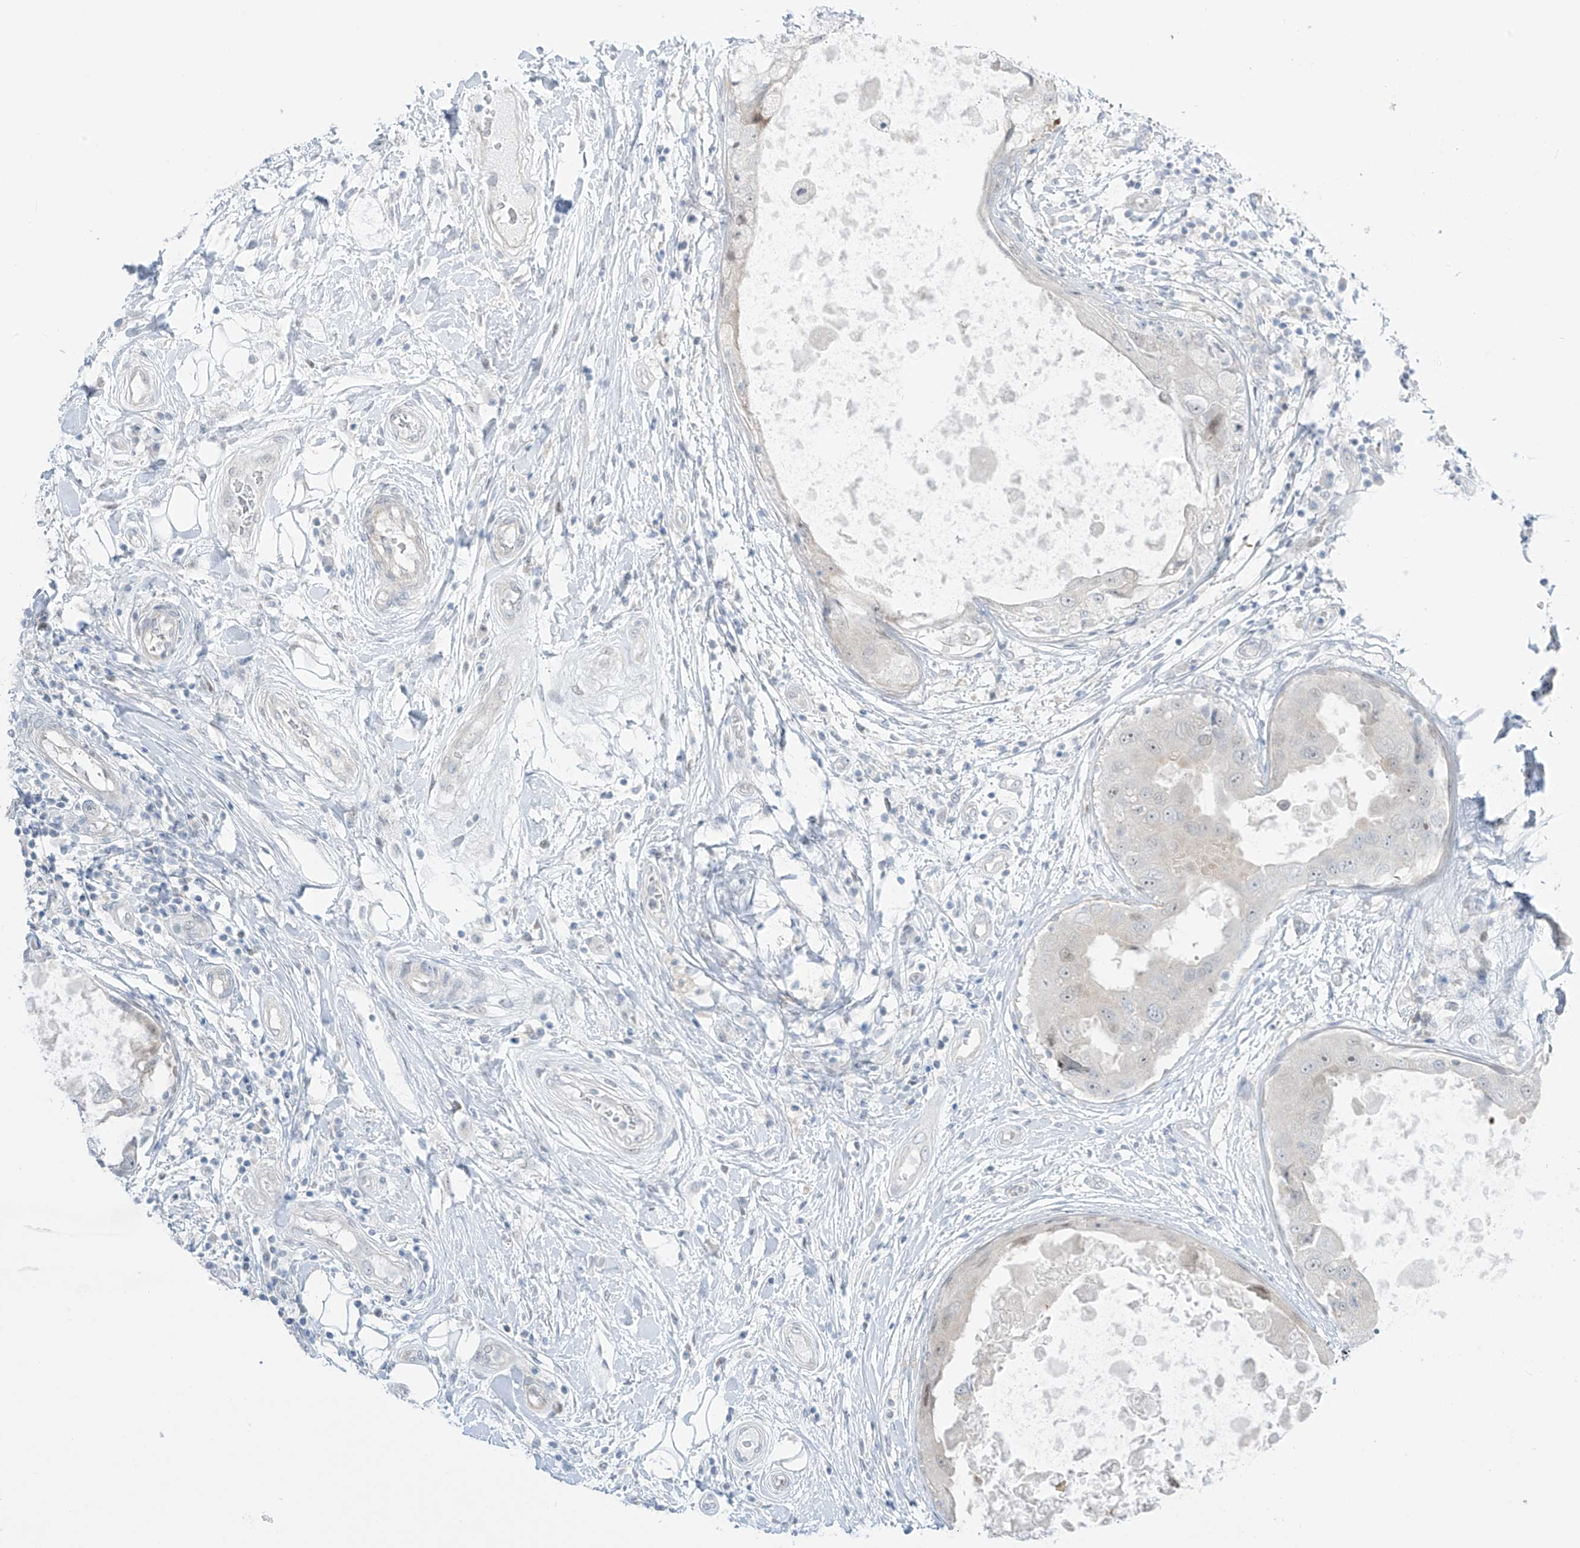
{"staining": {"intensity": "negative", "quantity": "none", "location": "none"}, "tissue": "breast cancer", "cell_type": "Tumor cells", "image_type": "cancer", "snomed": [{"axis": "morphology", "description": "Duct carcinoma"}, {"axis": "topography", "description": "Breast"}], "caption": "This image is of infiltrating ductal carcinoma (breast) stained with immunohistochemistry (IHC) to label a protein in brown with the nuclei are counter-stained blue. There is no staining in tumor cells.", "gene": "ASPRV1", "patient": {"sex": "female", "age": 27}}